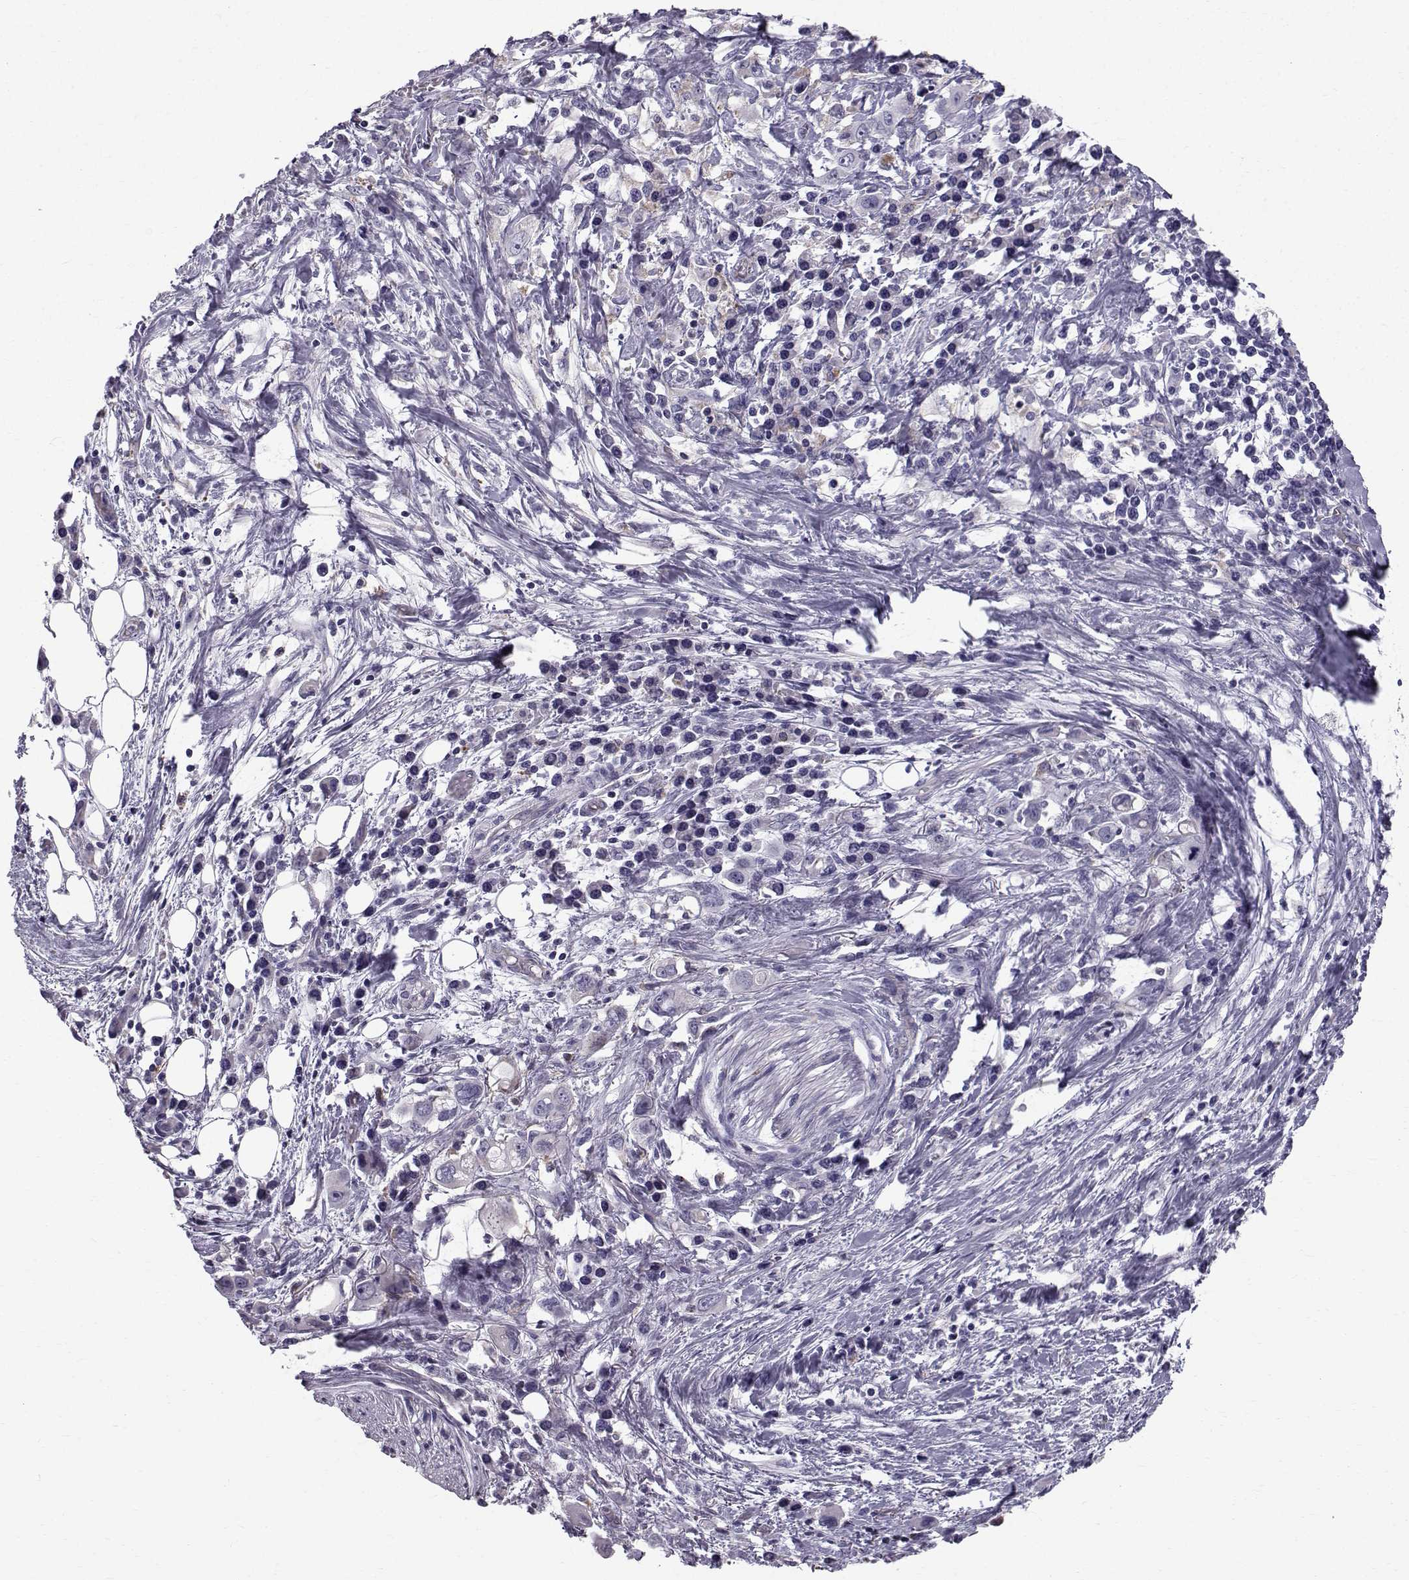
{"staining": {"intensity": "negative", "quantity": "none", "location": "none"}, "tissue": "stomach cancer", "cell_type": "Tumor cells", "image_type": "cancer", "snomed": [{"axis": "morphology", "description": "Adenocarcinoma, NOS"}, {"axis": "topography", "description": "Stomach, upper"}], "caption": "DAB (3,3'-diaminobenzidine) immunohistochemical staining of human stomach adenocarcinoma displays no significant expression in tumor cells.", "gene": "CALCR", "patient": {"sex": "male", "age": 75}}